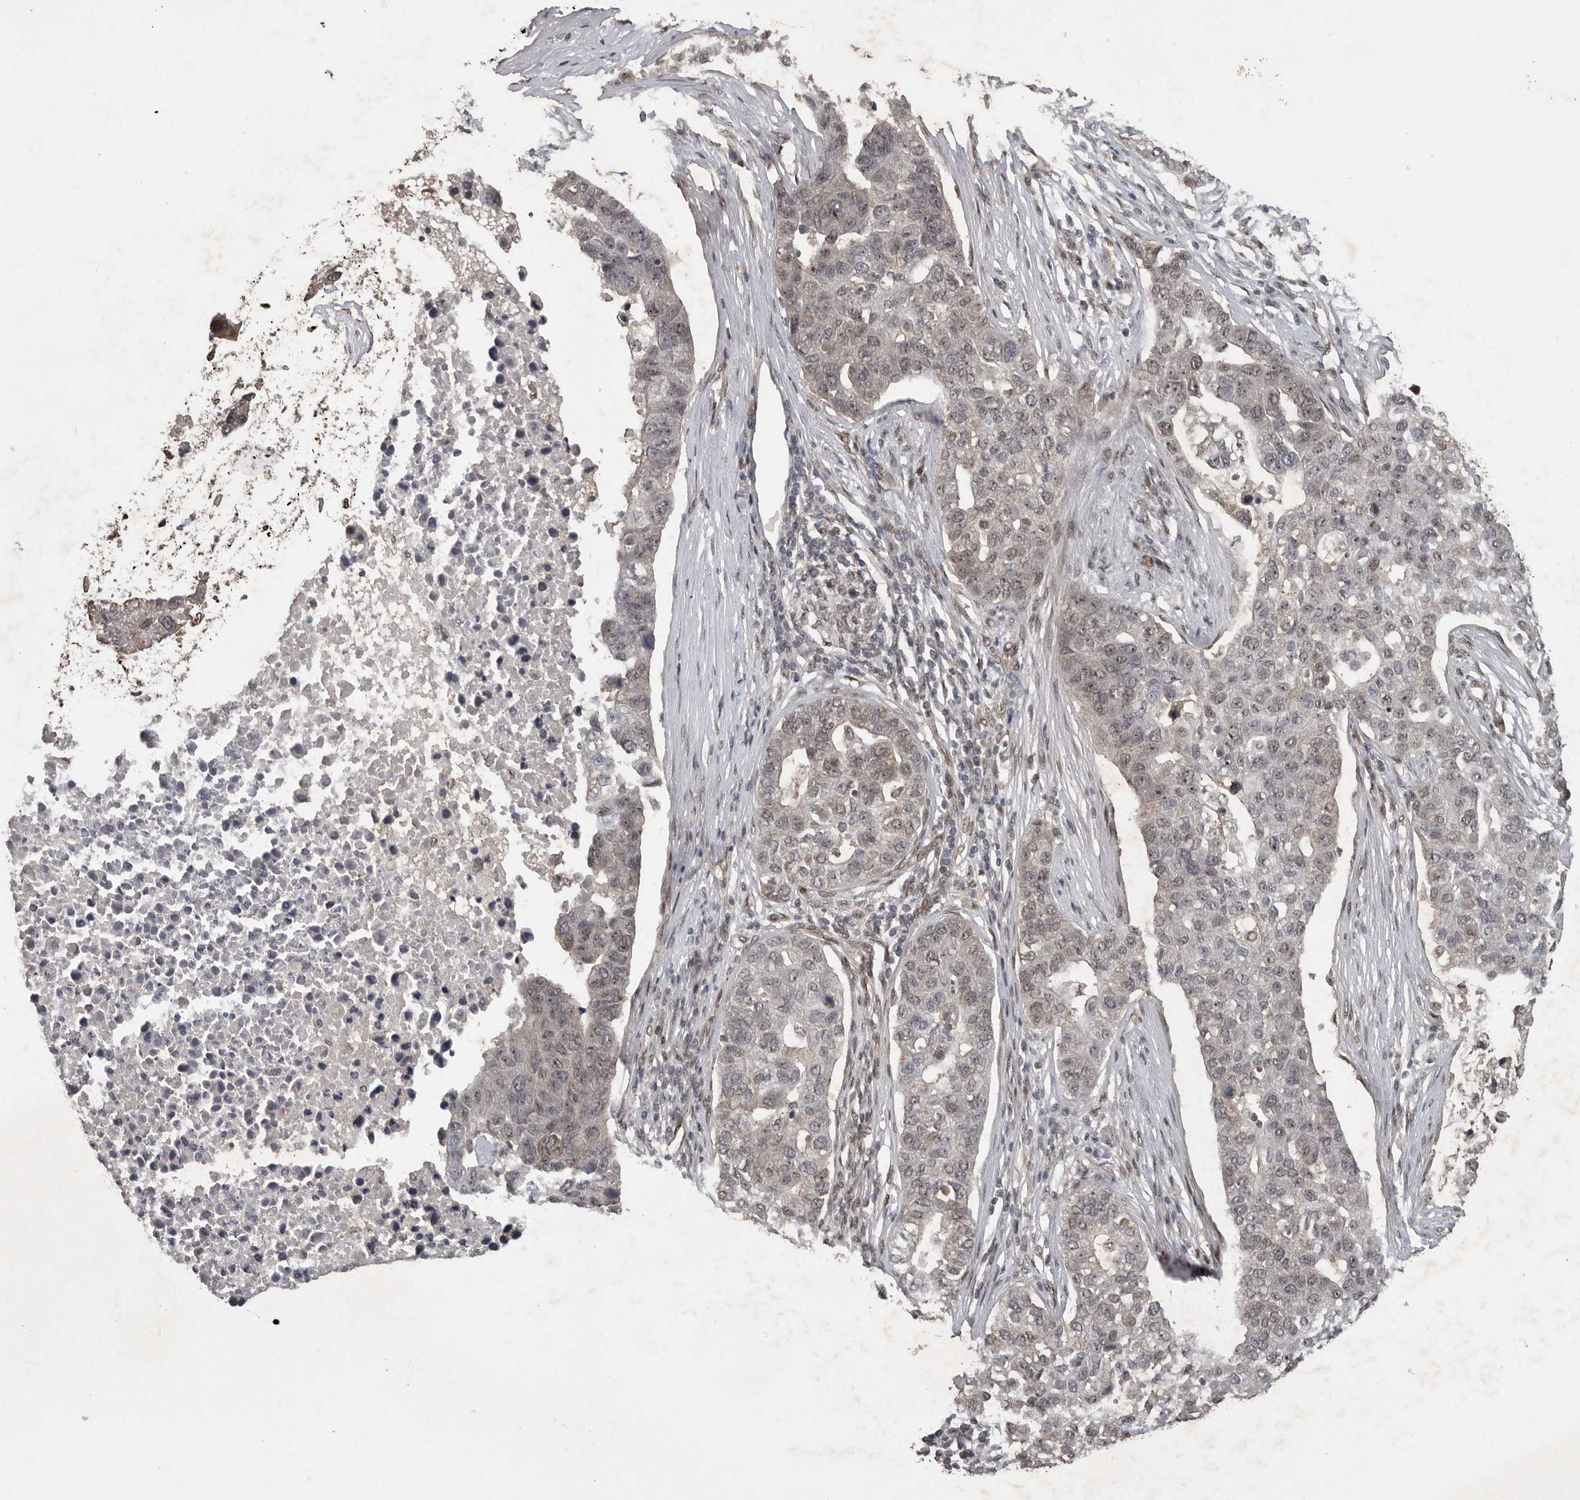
{"staining": {"intensity": "weak", "quantity": "<25%", "location": "nuclear"}, "tissue": "pancreatic cancer", "cell_type": "Tumor cells", "image_type": "cancer", "snomed": [{"axis": "morphology", "description": "Adenocarcinoma, NOS"}, {"axis": "topography", "description": "Pancreas"}], "caption": "This is an immunohistochemistry image of human pancreatic cancer (adenocarcinoma). There is no positivity in tumor cells.", "gene": "CDC27", "patient": {"sex": "female", "age": 61}}